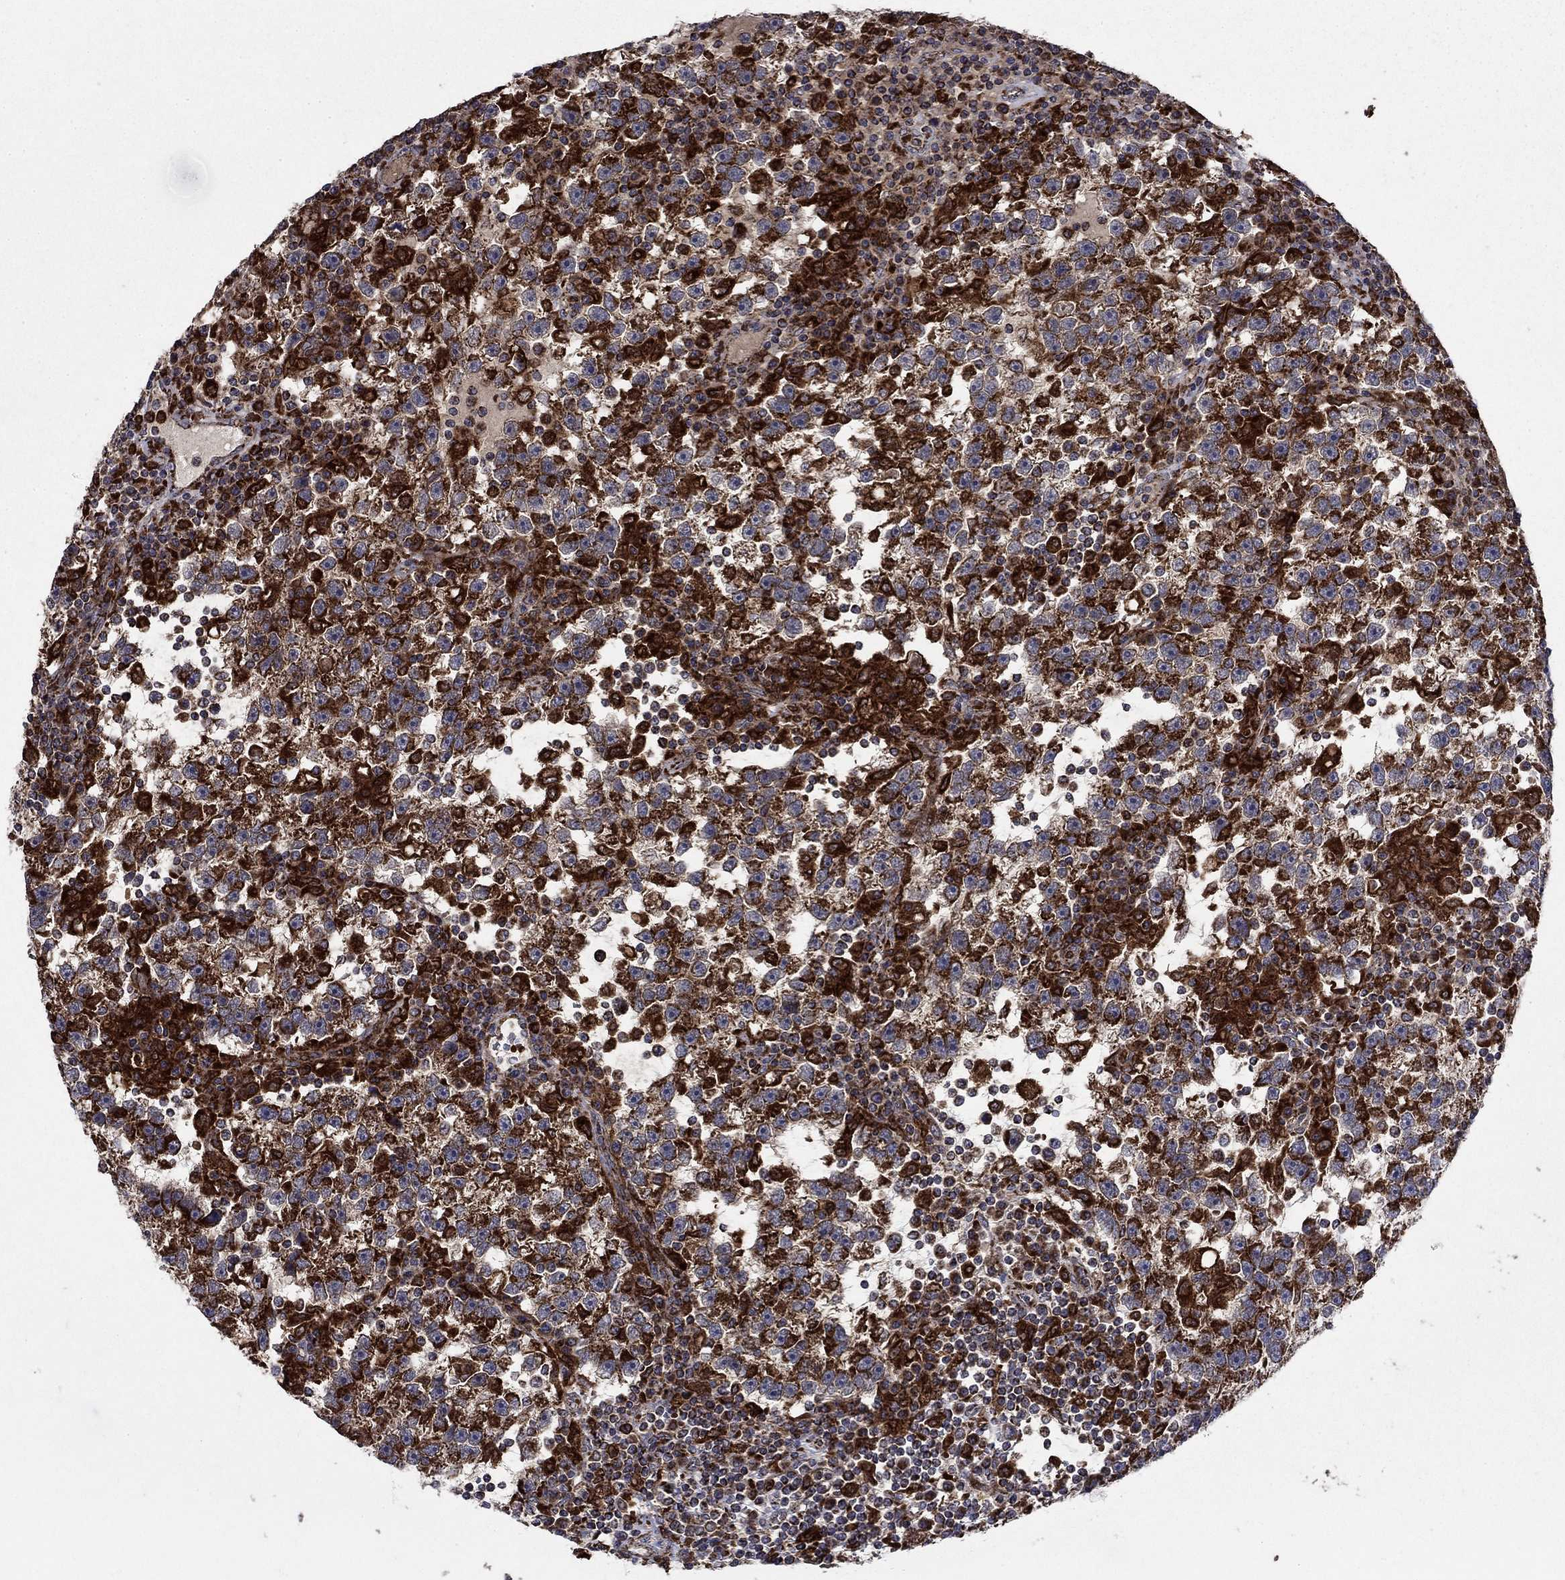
{"staining": {"intensity": "strong", "quantity": "25%-75%", "location": "cytoplasmic/membranous"}, "tissue": "testis cancer", "cell_type": "Tumor cells", "image_type": "cancer", "snomed": [{"axis": "morphology", "description": "Seminoma, NOS"}, {"axis": "topography", "description": "Testis"}], "caption": "Brown immunohistochemical staining in human seminoma (testis) displays strong cytoplasmic/membranous expression in approximately 25%-75% of tumor cells.", "gene": "RNF19B", "patient": {"sex": "male", "age": 47}}